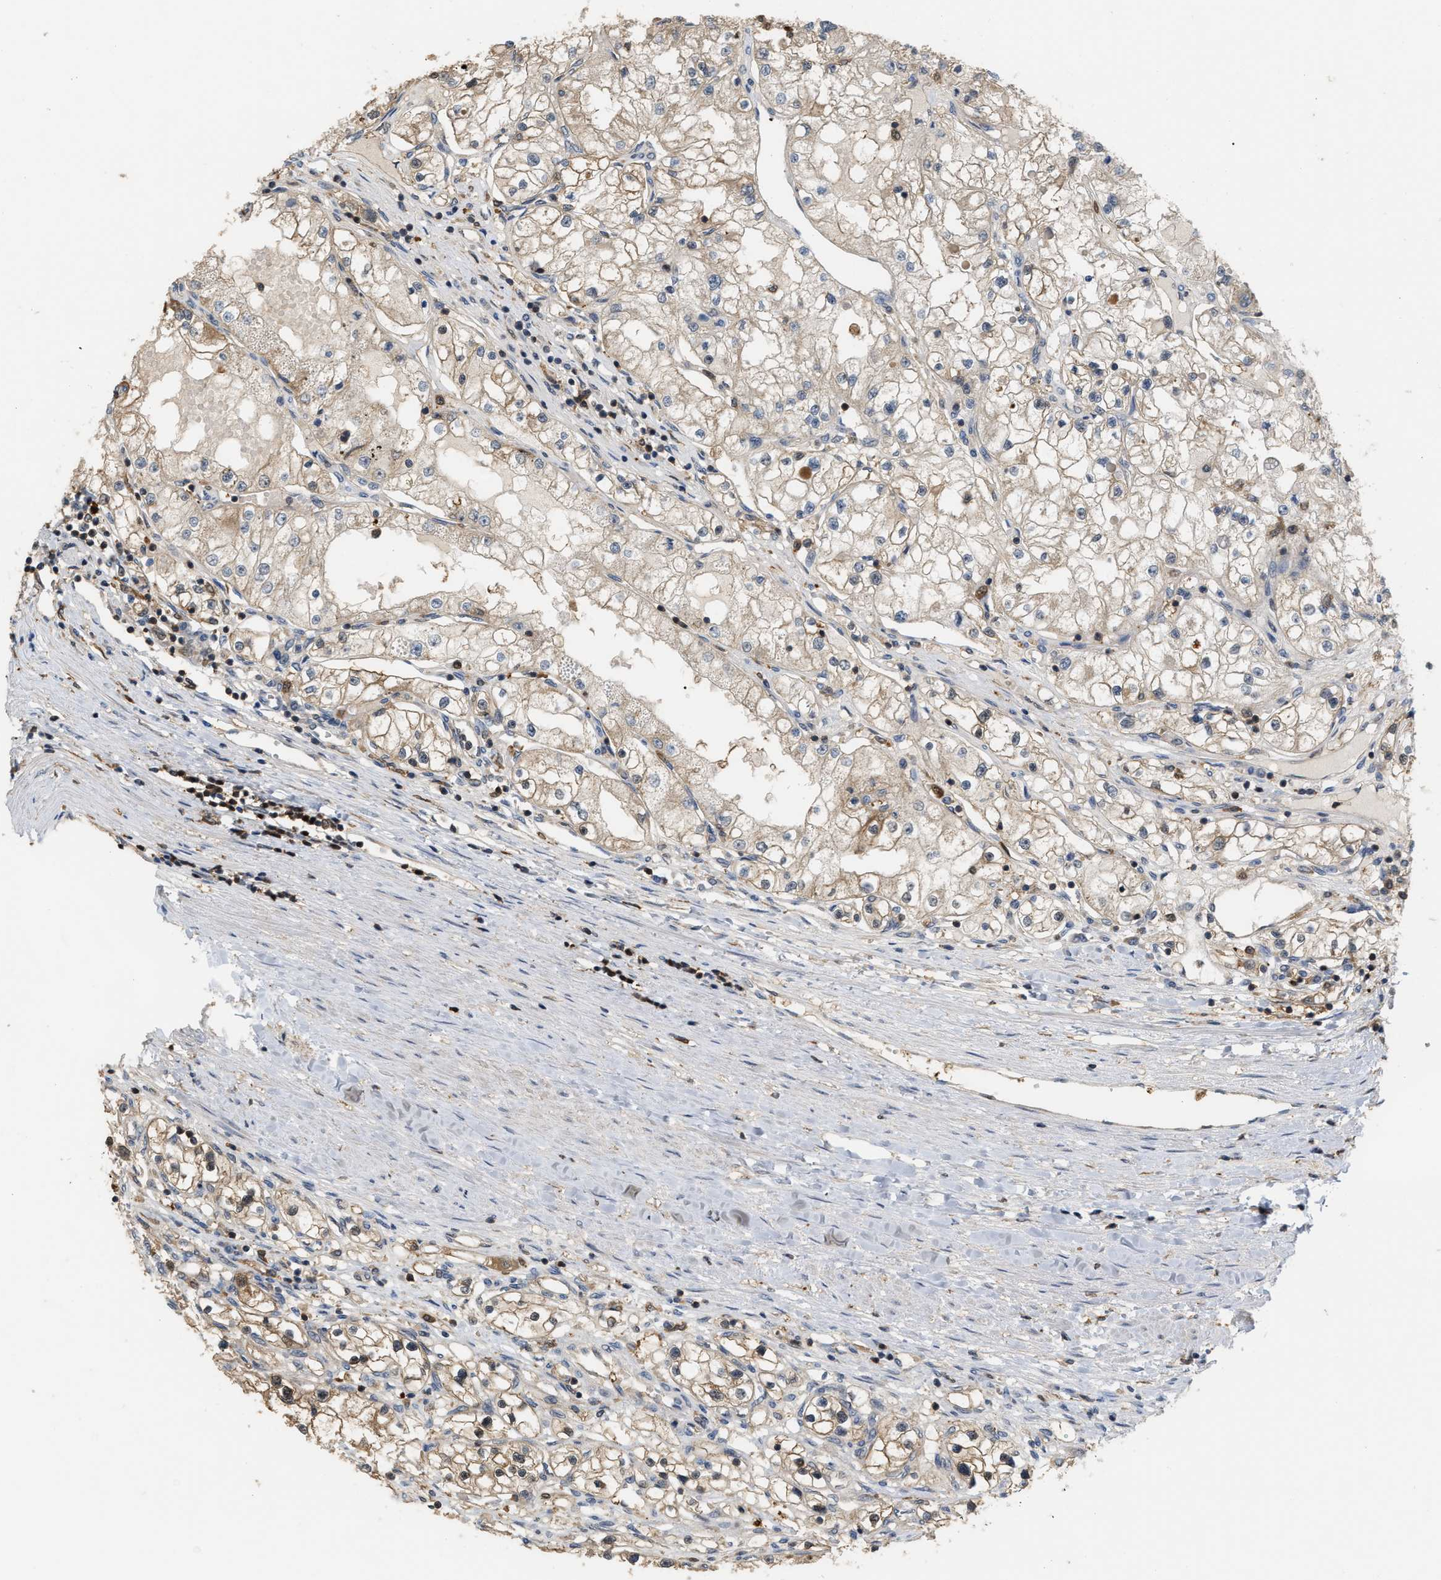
{"staining": {"intensity": "weak", "quantity": ">75%", "location": "cytoplasmic/membranous"}, "tissue": "renal cancer", "cell_type": "Tumor cells", "image_type": "cancer", "snomed": [{"axis": "morphology", "description": "Adenocarcinoma, NOS"}, {"axis": "topography", "description": "Kidney"}], "caption": "Immunohistochemical staining of renal cancer (adenocarcinoma) demonstrates weak cytoplasmic/membranous protein positivity in about >75% of tumor cells.", "gene": "MTPN", "patient": {"sex": "male", "age": 68}}